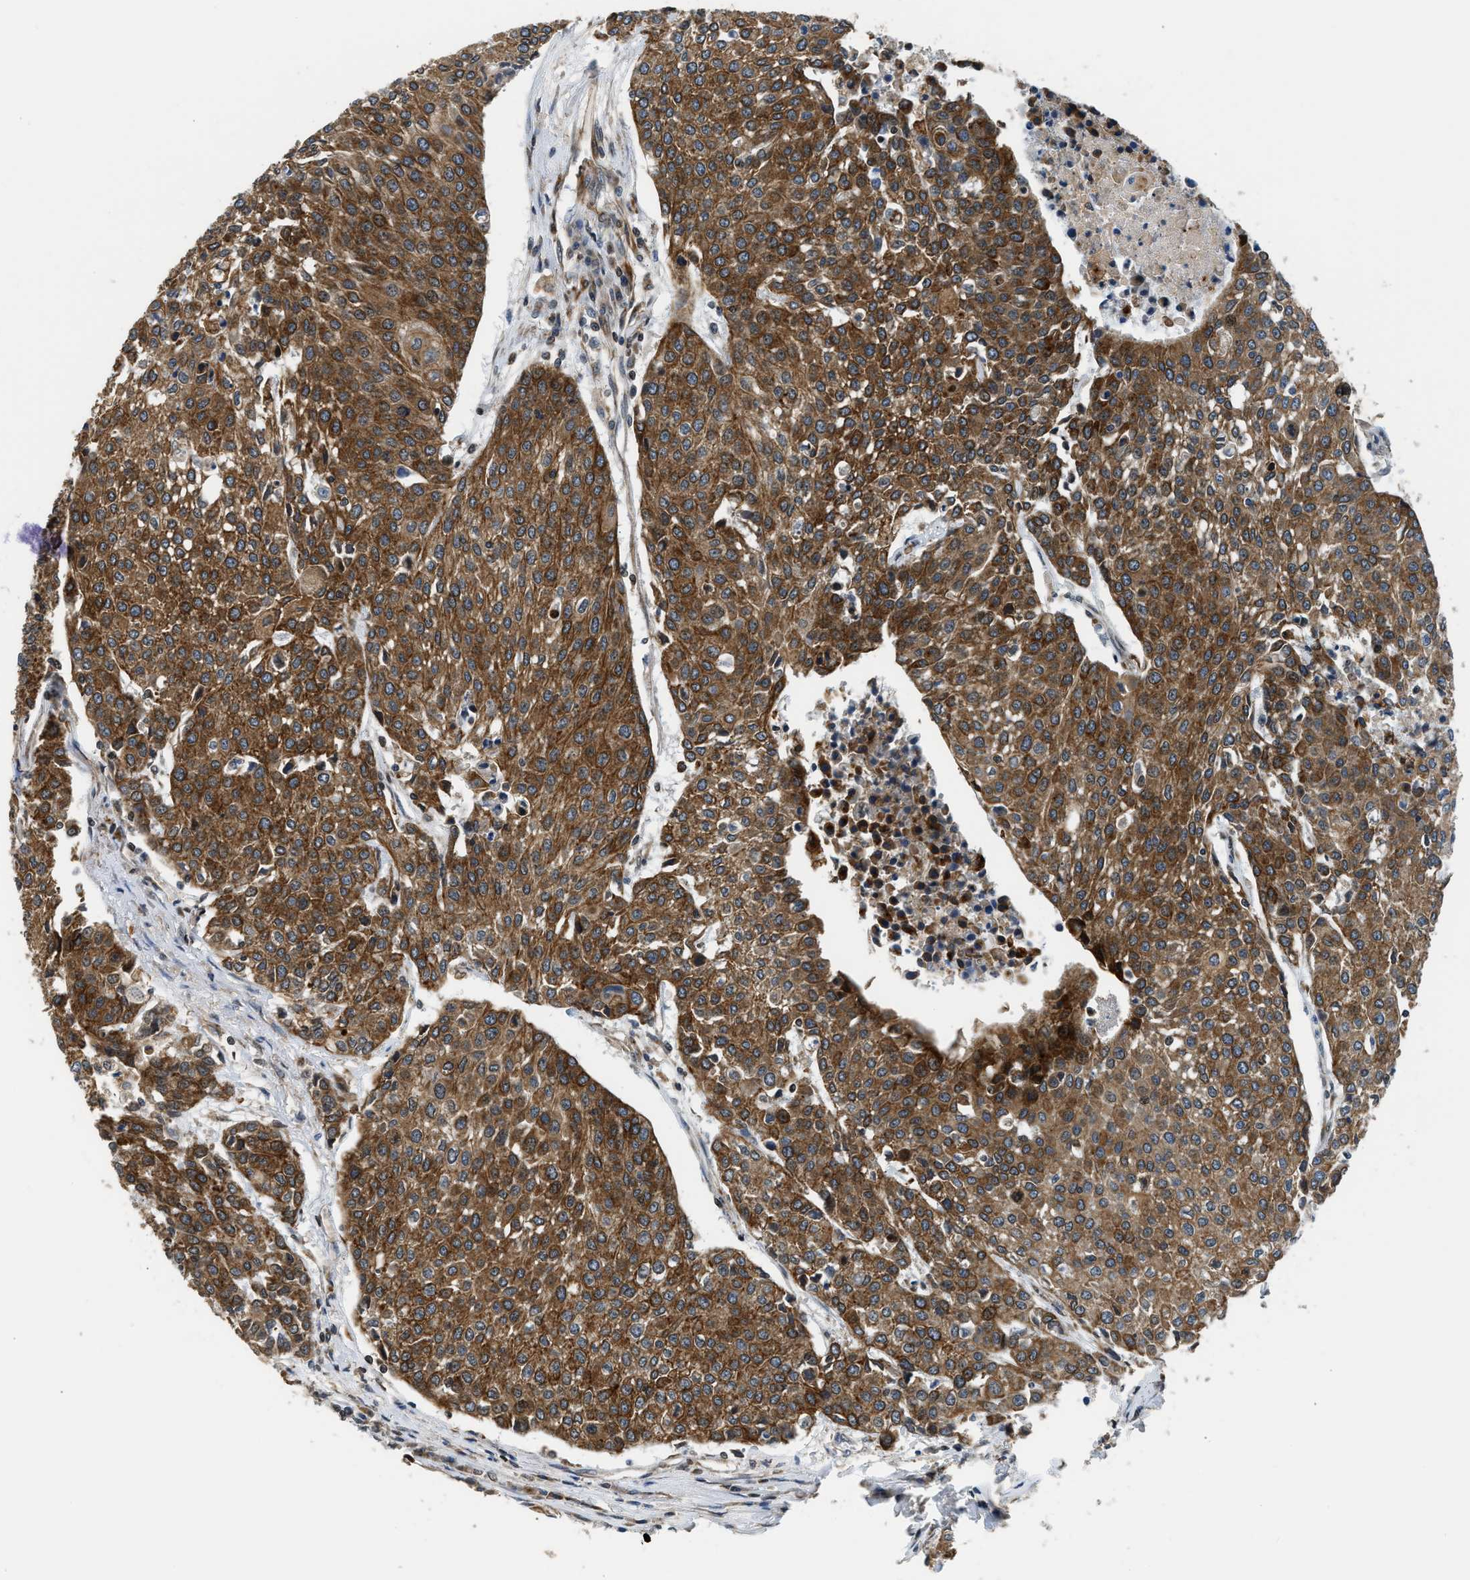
{"staining": {"intensity": "strong", "quantity": ">75%", "location": "cytoplasmic/membranous"}, "tissue": "urothelial cancer", "cell_type": "Tumor cells", "image_type": "cancer", "snomed": [{"axis": "morphology", "description": "Urothelial carcinoma, High grade"}, {"axis": "topography", "description": "Urinary bladder"}], "caption": "A high-resolution micrograph shows IHC staining of urothelial carcinoma (high-grade), which reveals strong cytoplasmic/membranous staining in about >75% of tumor cells.", "gene": "RETREG3", "patient": {"sex": "female", "age": 85}}